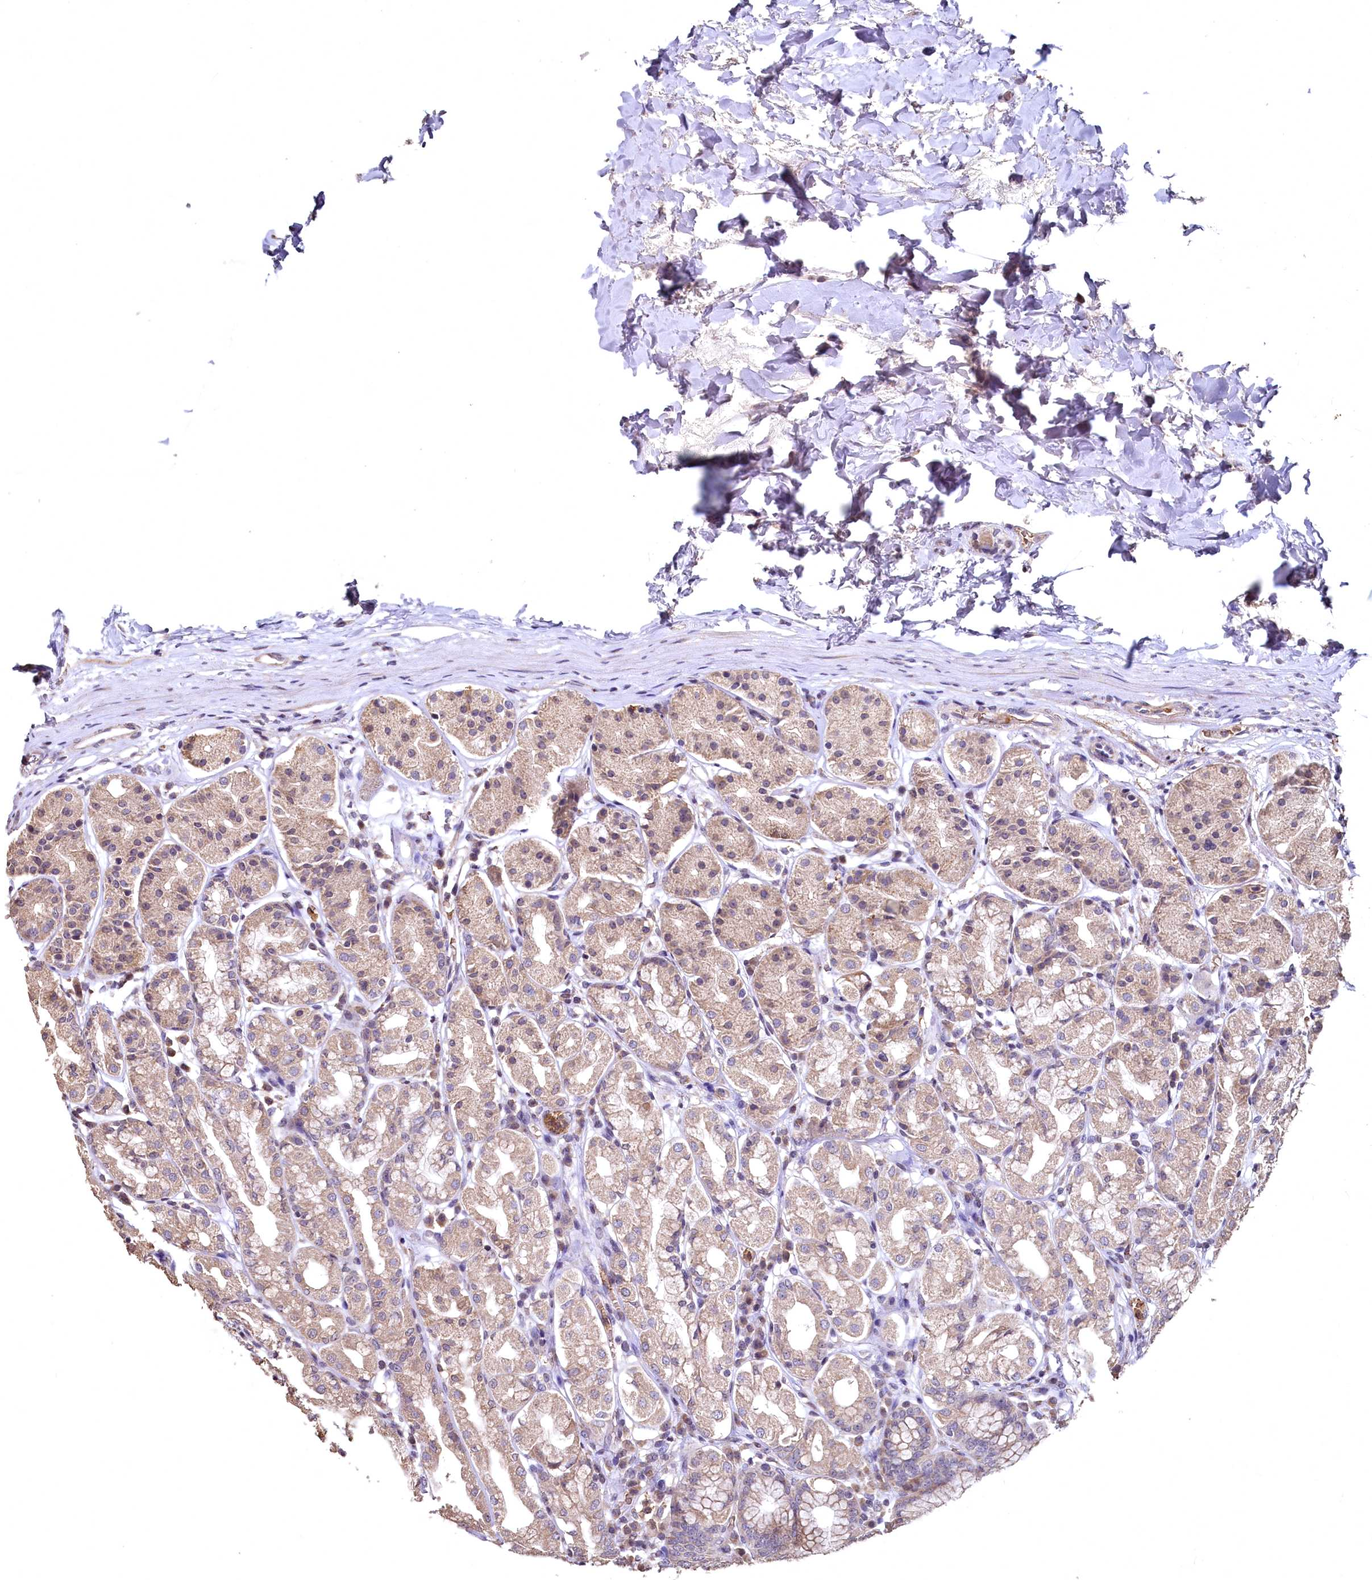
{"staining": {"intensity": "weak", "quantity": ">75%", "location": "cytoplasmic/membranous"}, "tissue": "stomach", "cell_type": "Glandular cells", "image_type": "normal", "snomed": [{"axis": "morphology", "description": "Normal tissue, NOS"}, {"axis": "topography", "description": "Stomach"}, {"axis": "topography", "description": "Stomach, lower"}], "caption": "Immunohistochemical staining of unremarkable human stomach exhibits >75% levels of weak cytoplasmic/membranous protein expression in approximately >75% of glandular cells.", "gene": "SPTA1", "patient": {"sex": "female", "age": 56}}